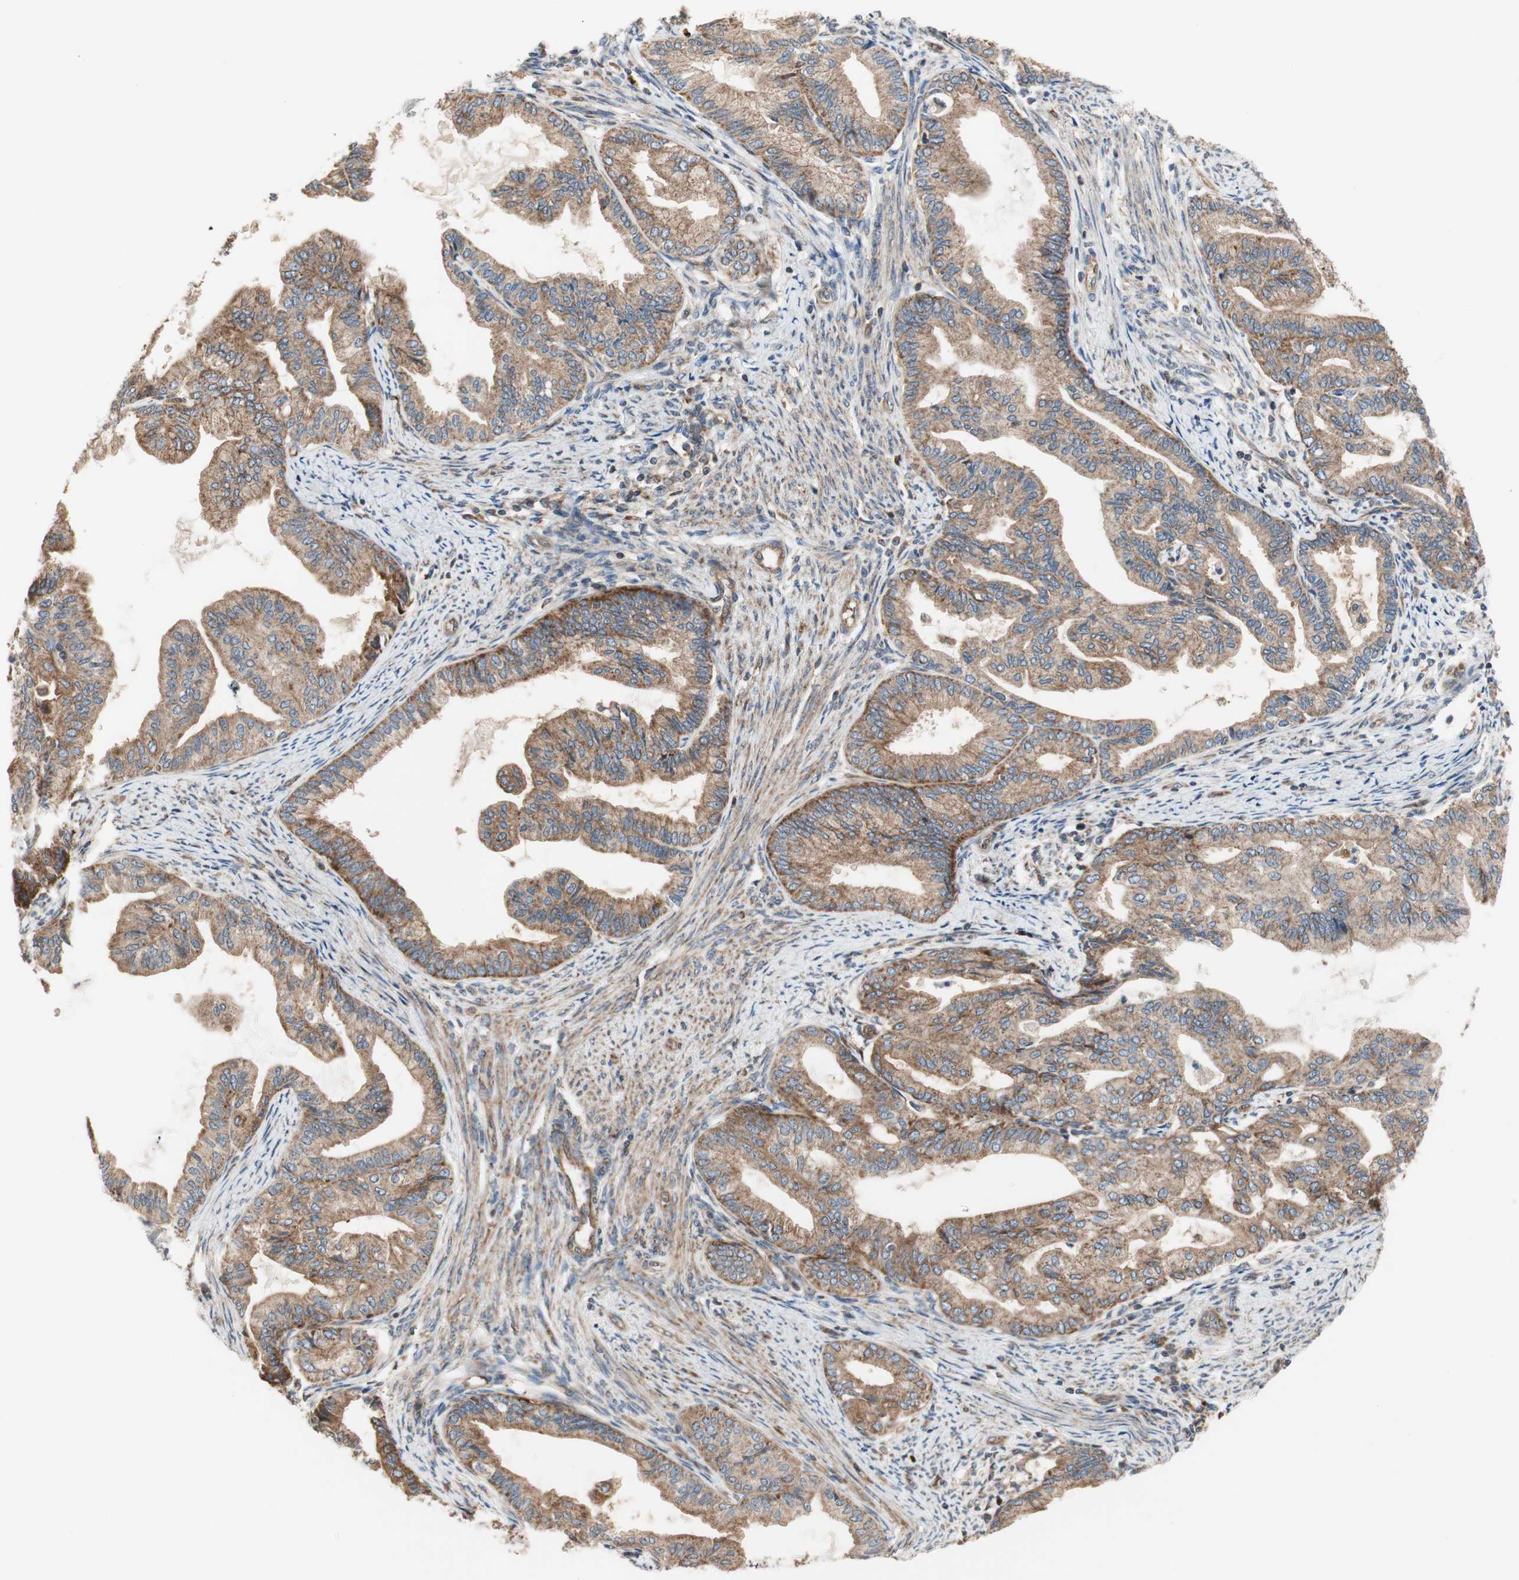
{"staining": {"intensity": "moderate", "quantity": ">75%", "location": "cytoplasmic/membranous"}, "tissue": "endometrial cancer", "cell_type": "Tumor cells", "image_type": "cancer", "snomed": [{"axis": "morphology", "description": "Adenocarcinoma, NOS"}, {"axis": "topography", "description": "Endometrium"}], "caption": "Moderate cytoplasmic/membranous positivity is seen in about >75% of tumor cells in endometrial cancer.", "gene": "CTTNBP2NL", "patient": {"sex": "female", "age": 86}}